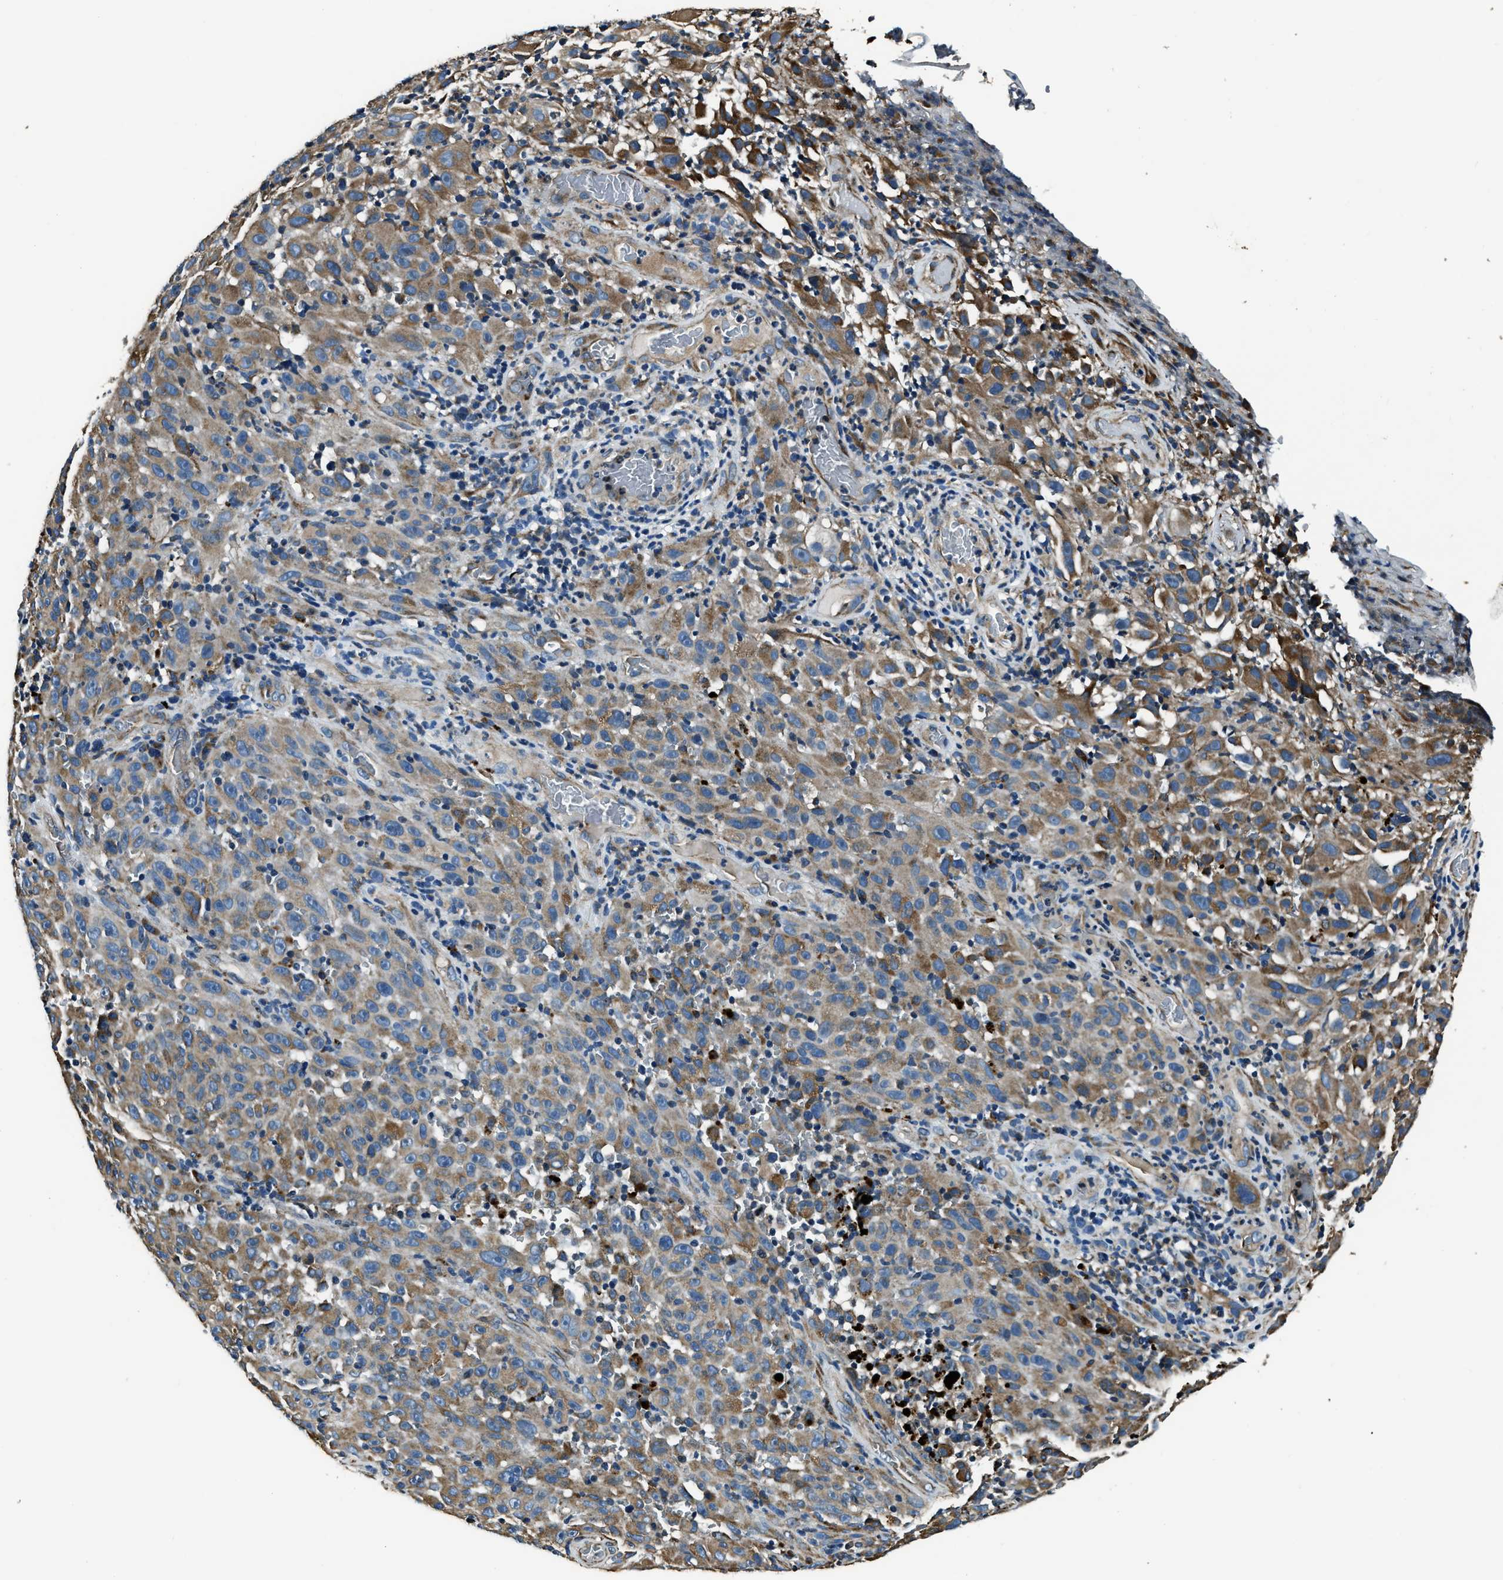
{"staining": {"intensity": "moderate", "quantity": "25%-75%", "location": "cytoplasmic/membranous"}, "tissue": "melanoma", "cell_type": "Tumor cells", "image_type": "cancer", "snomed": [{"axis": "morphology", "description": "Malignant melanoma, NOS"}, {"axis": "topography", "description": "Skin"}], "caption": "A brown stain shows moderate cytoplasmic/membranous expression of a protein in melanoma tumor cells.", "gene": "OGDH", "patient": {"sex": "female", "age": 82}}